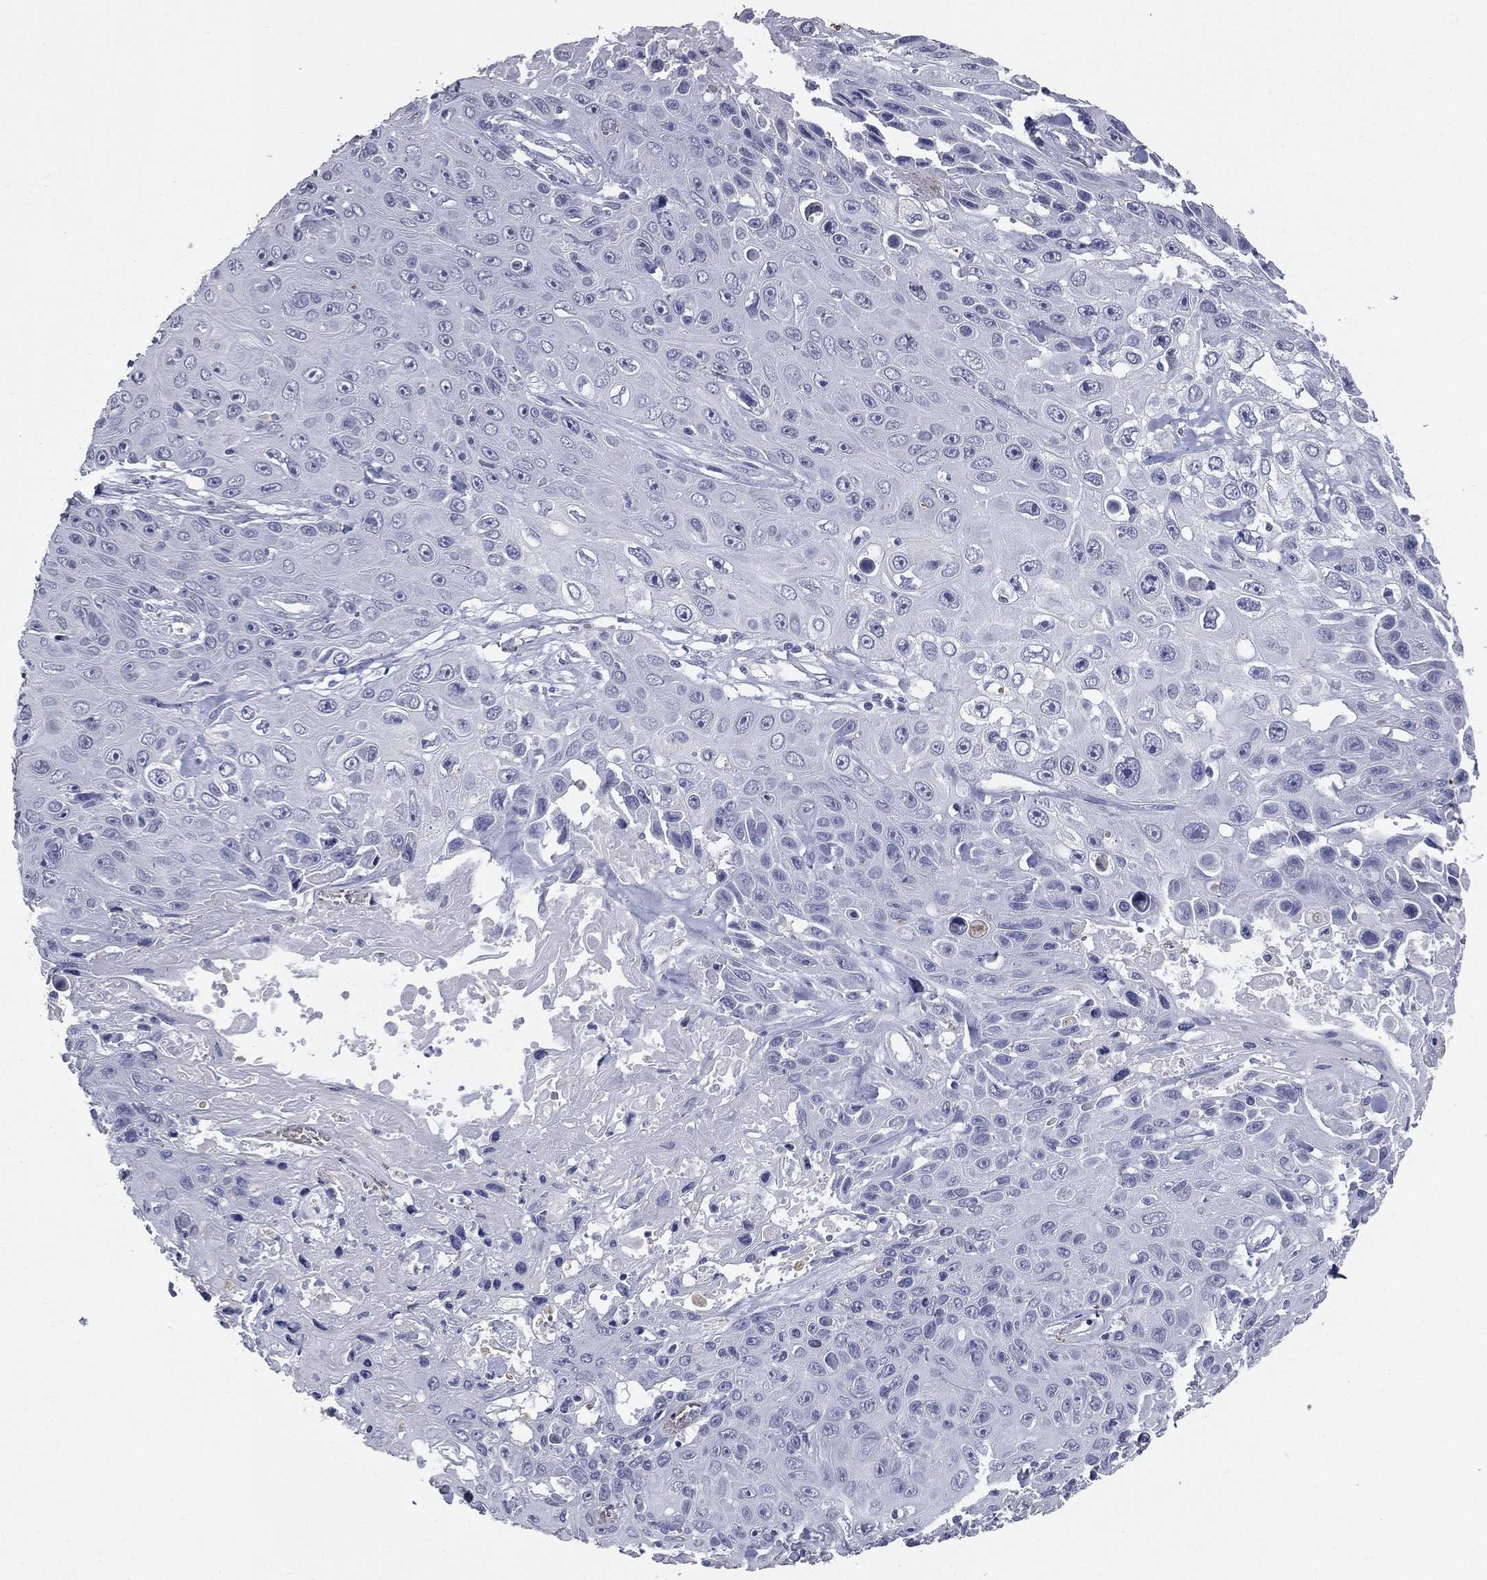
{"staining": {"intensity": "negative", "quantity": "none", "location": "none"}, "tissue": "skin cancer", "cell_type": "Tumor cells", "image_type": "cancer", "snomed": [{"axis": "morphology", "description": "Squamous cell carcinoma, NOS"}, {"axis": "topography", "description": "Skin"}], "caption": "This is a image of immunohistochemistry (IHC) staining of skin squamous cell carcinoma, which shows no staining in tumor cells.", "gene": "ESX1", "patient": {"sex": "male", "age": 82}}